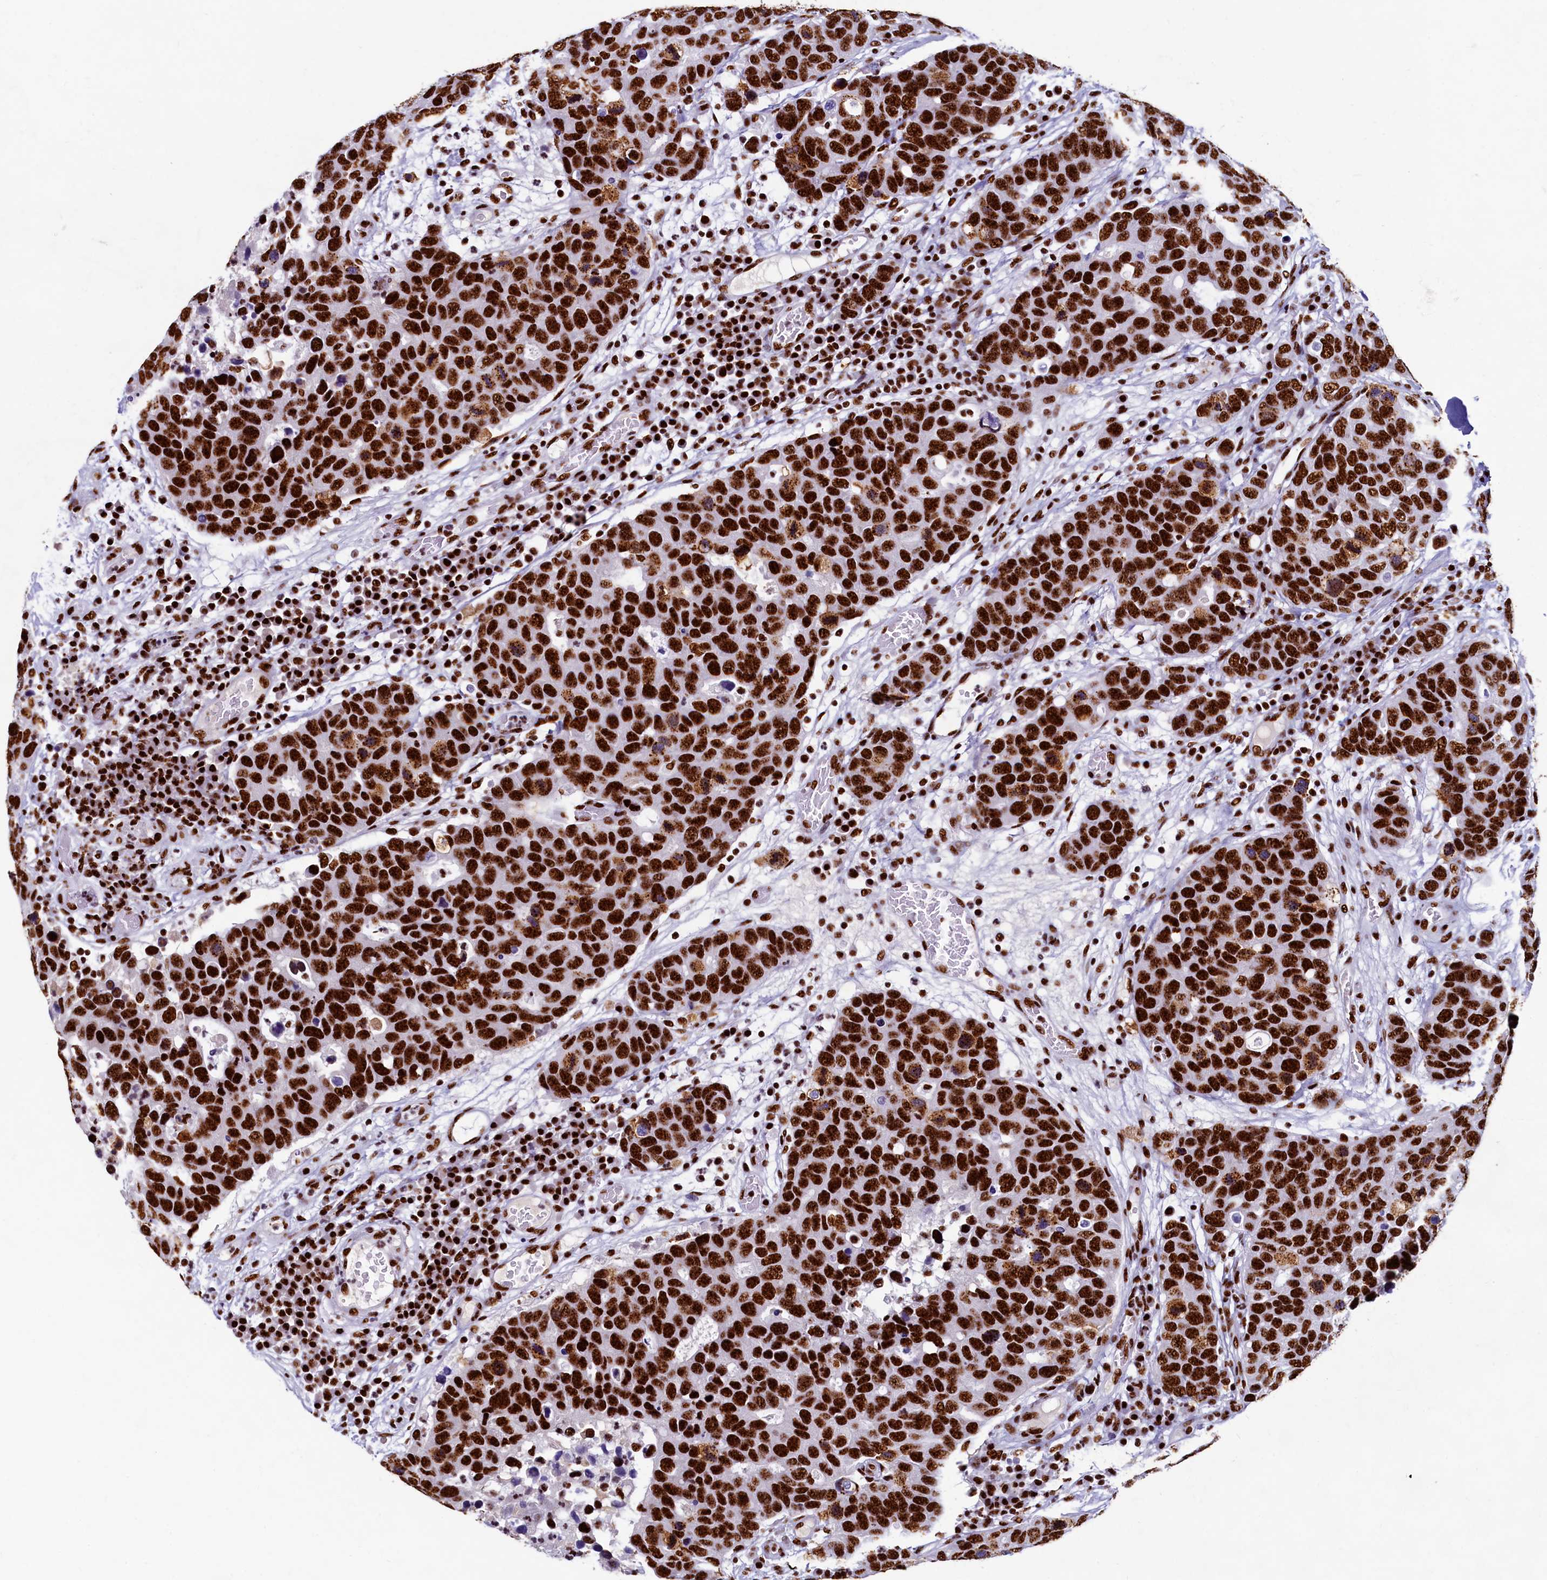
{"staining": {"intensity": "strong", "quantity": ">75%", "location": "nuclear"}, "tissue": "breast cancer", "cell_type": "Tumor cells", "image_type": "cancer", "snomed": [{"axis": "morphology", "description": "Duct carcinoma"}, {"axis": "topography", "description": "Breast"}], "caption": "Immunohistochemistry (IHC) of invasive ductal carcinoma (breast) displays high levels of strong nuclear staining in approximately >75% of tumor cells.", "gene": "SRRM2", "patient": {"sex": "female", "age": 83}}